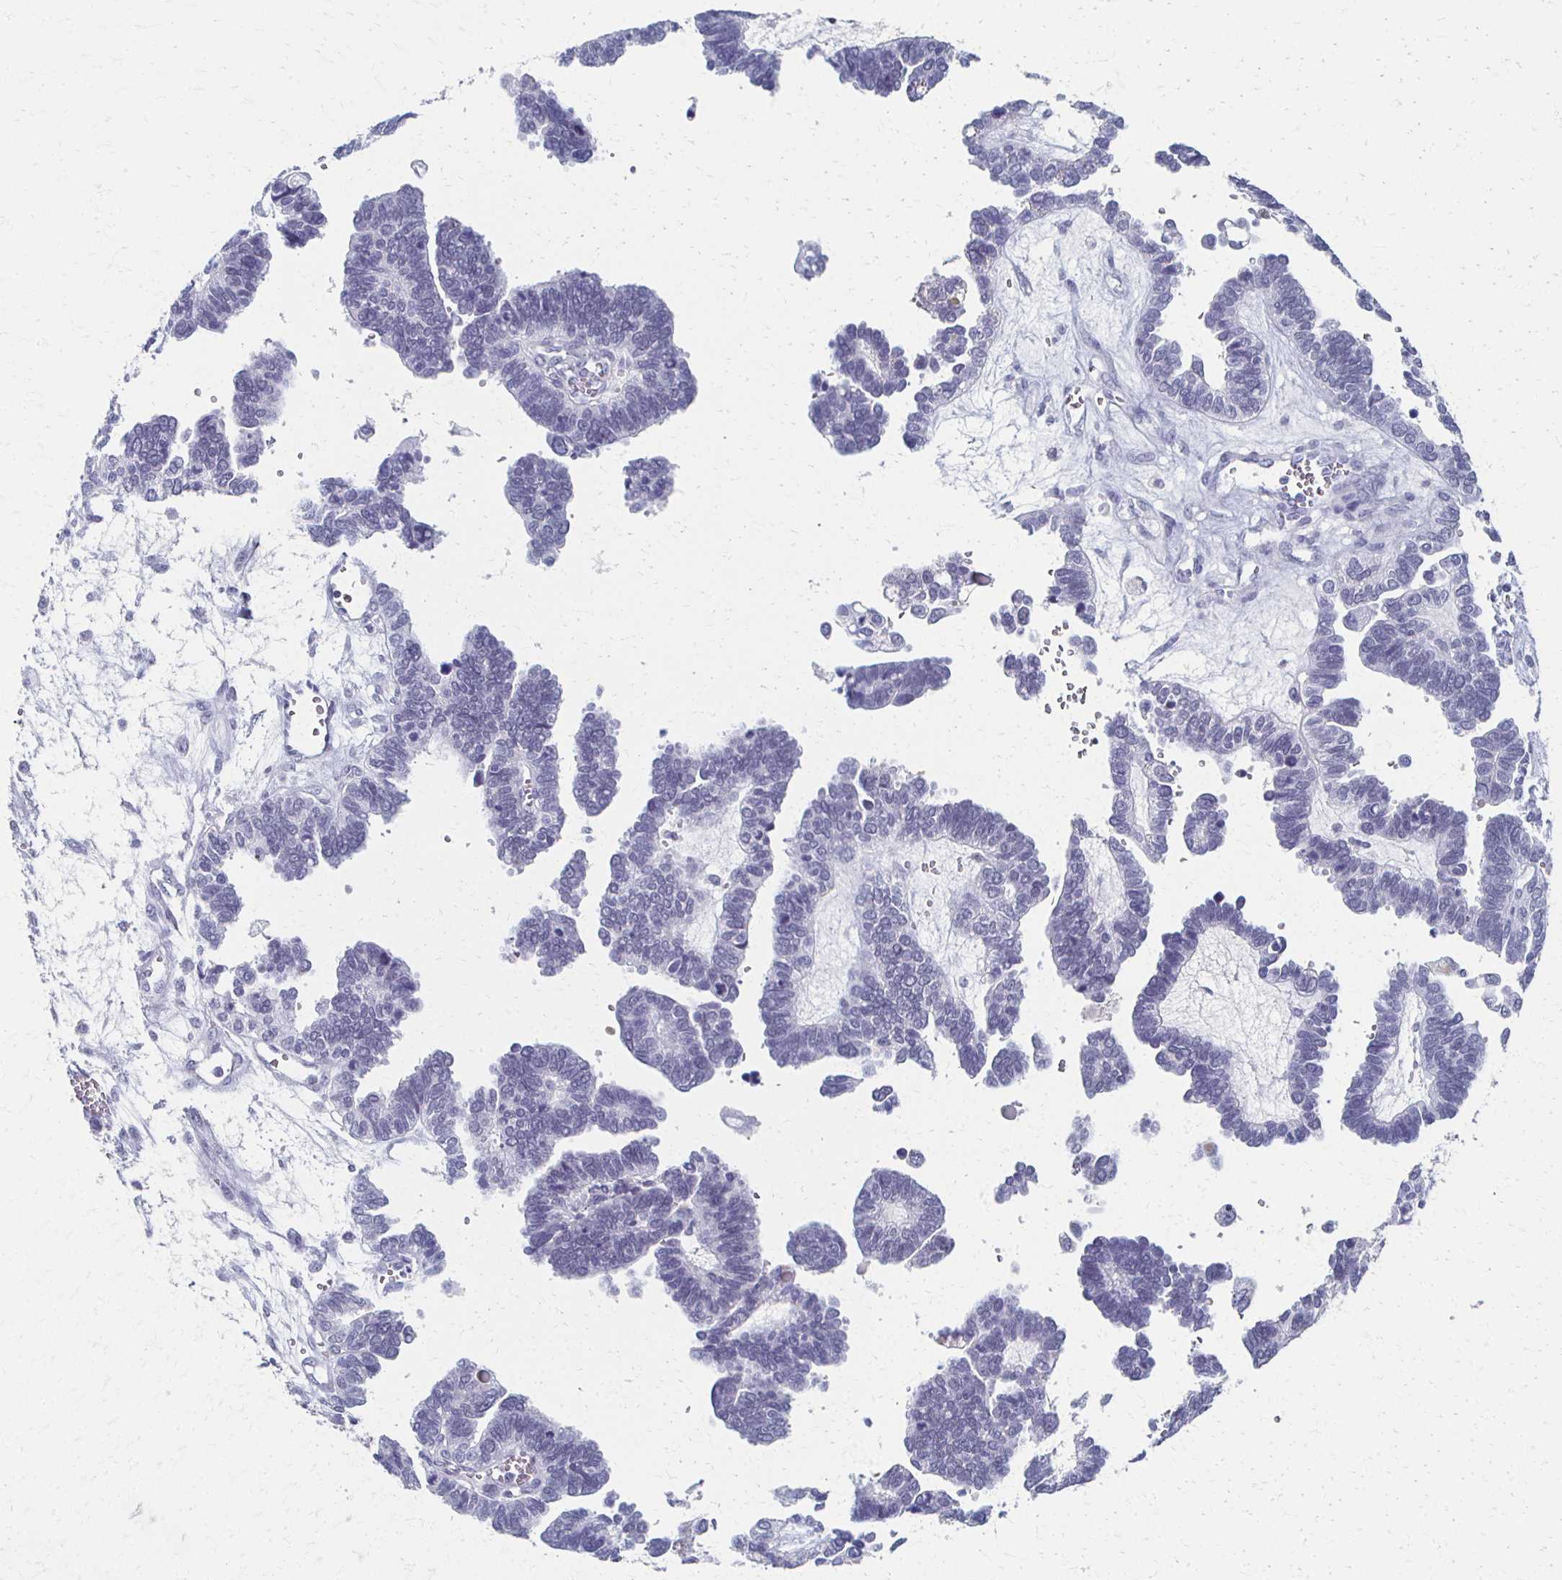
{"staining": {"intensity": "negative", "quantity": "none", "location": "none"}, "tissue": "ovarian cancer", "cell_type": "Tumor cells", "image_type": "cancer", "snomed": [{"axis": "morphology", "description": "Cystadenocarcinoma, serous, NOS"}, {"axis": "topography", "description": "Ovary"}], "caption": "This is an immunohistochemistry (IHC) photomicrograph of human ovarian serous cystadenocarcinoma. There is no expression in tumor cells.", "gene": "CXCR2", "patient": {"sex": "female", "age": 51}}